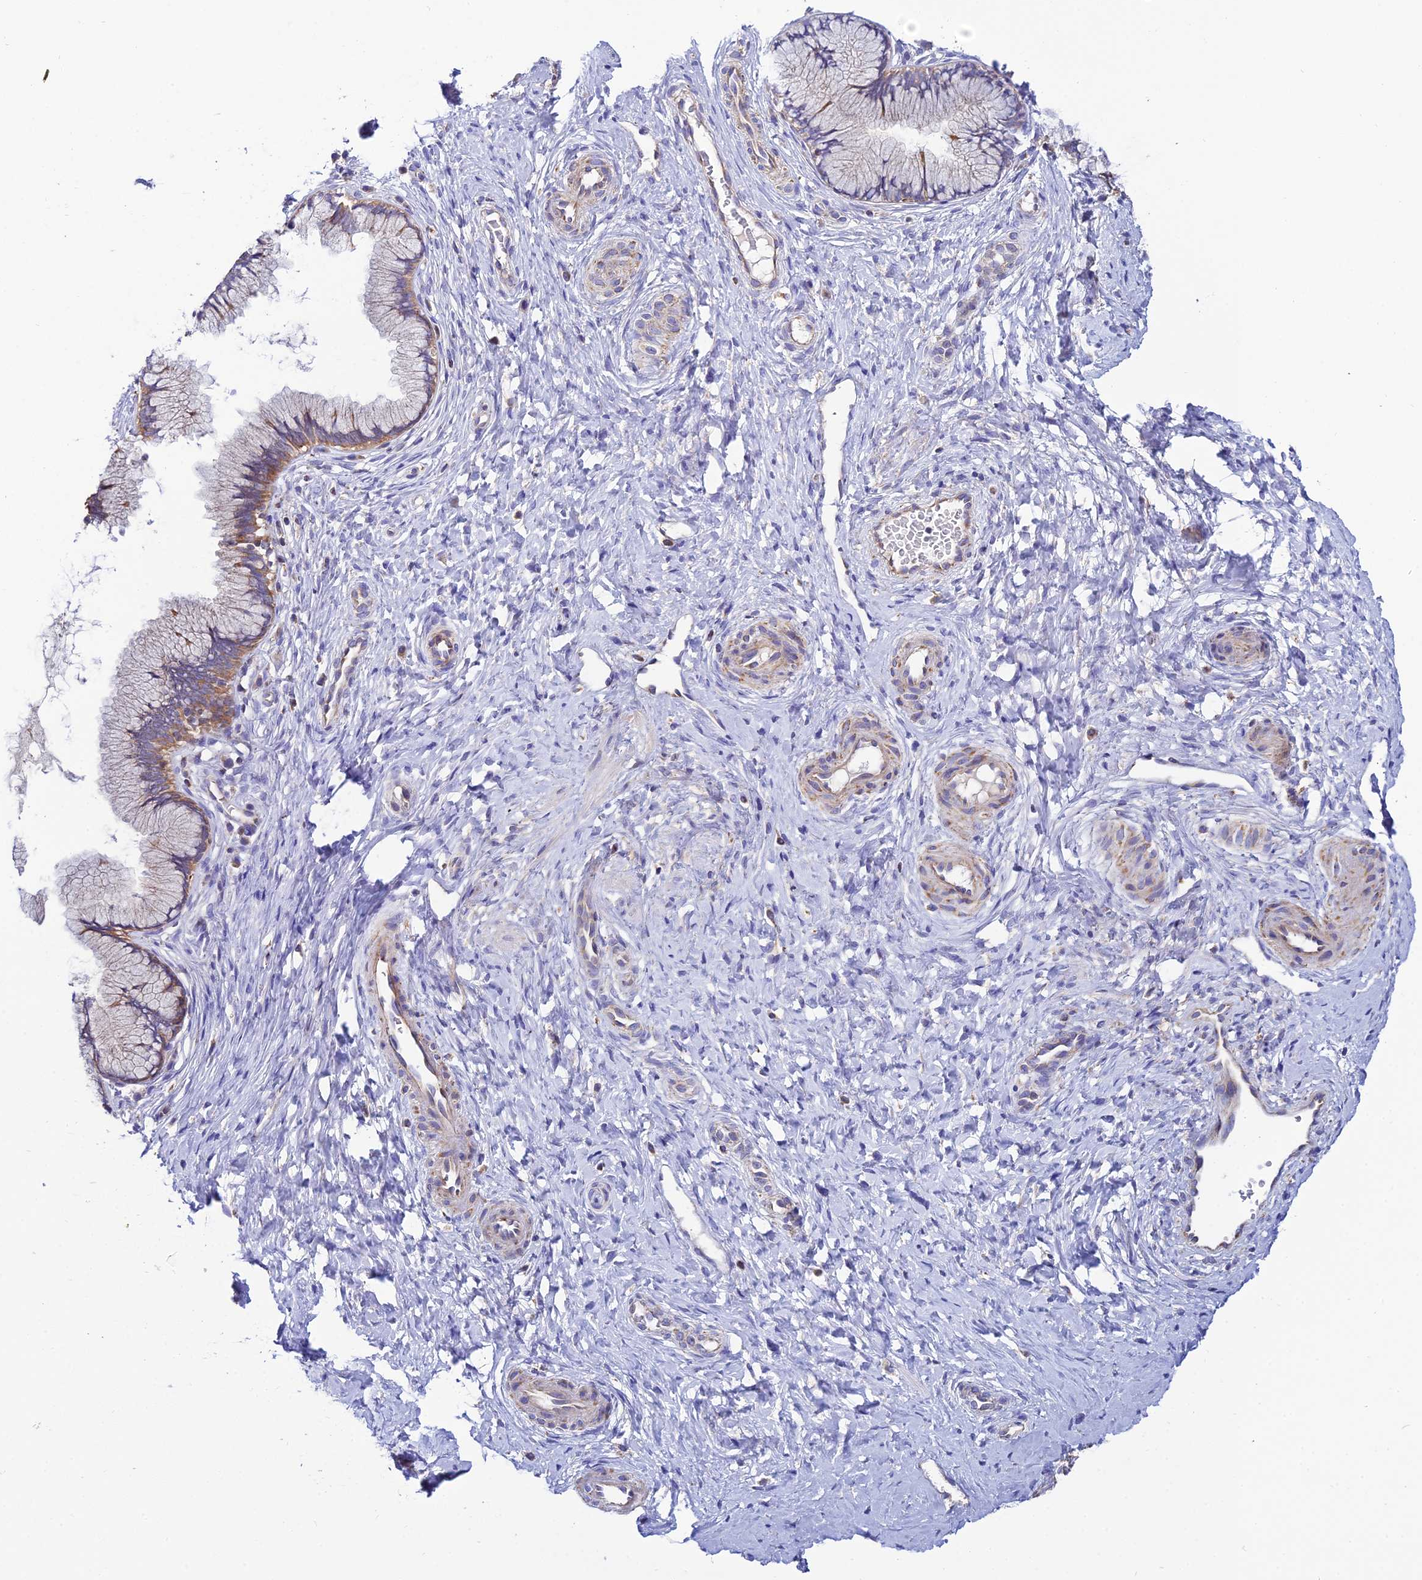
{"staining": {"intensity": "moderate", "quantity": ">75%", "location": "cytoplasmic/membranous"}, "tissue": "cervix", "cell_type": "Glandular cells", "image_type": "normal", "snomed": [{"axis": "morphology", "description": "Normal tissue, NOS"}, {"axis": "topography", "description": "Cervix"}], "caption": "Immunohistochemistry (IHC) (DAB) staining of unremarkable cervix shows moderate cytoplasmic/membranous protein expression in about >75% of glandular cells. The staining was performed using DAB, with brown indicating positive protein expression. Nuclei are stained blue with hematoxylin.", "gene": "NIPSNAP3A", "patient": {"sex": "female", "age": 36}}